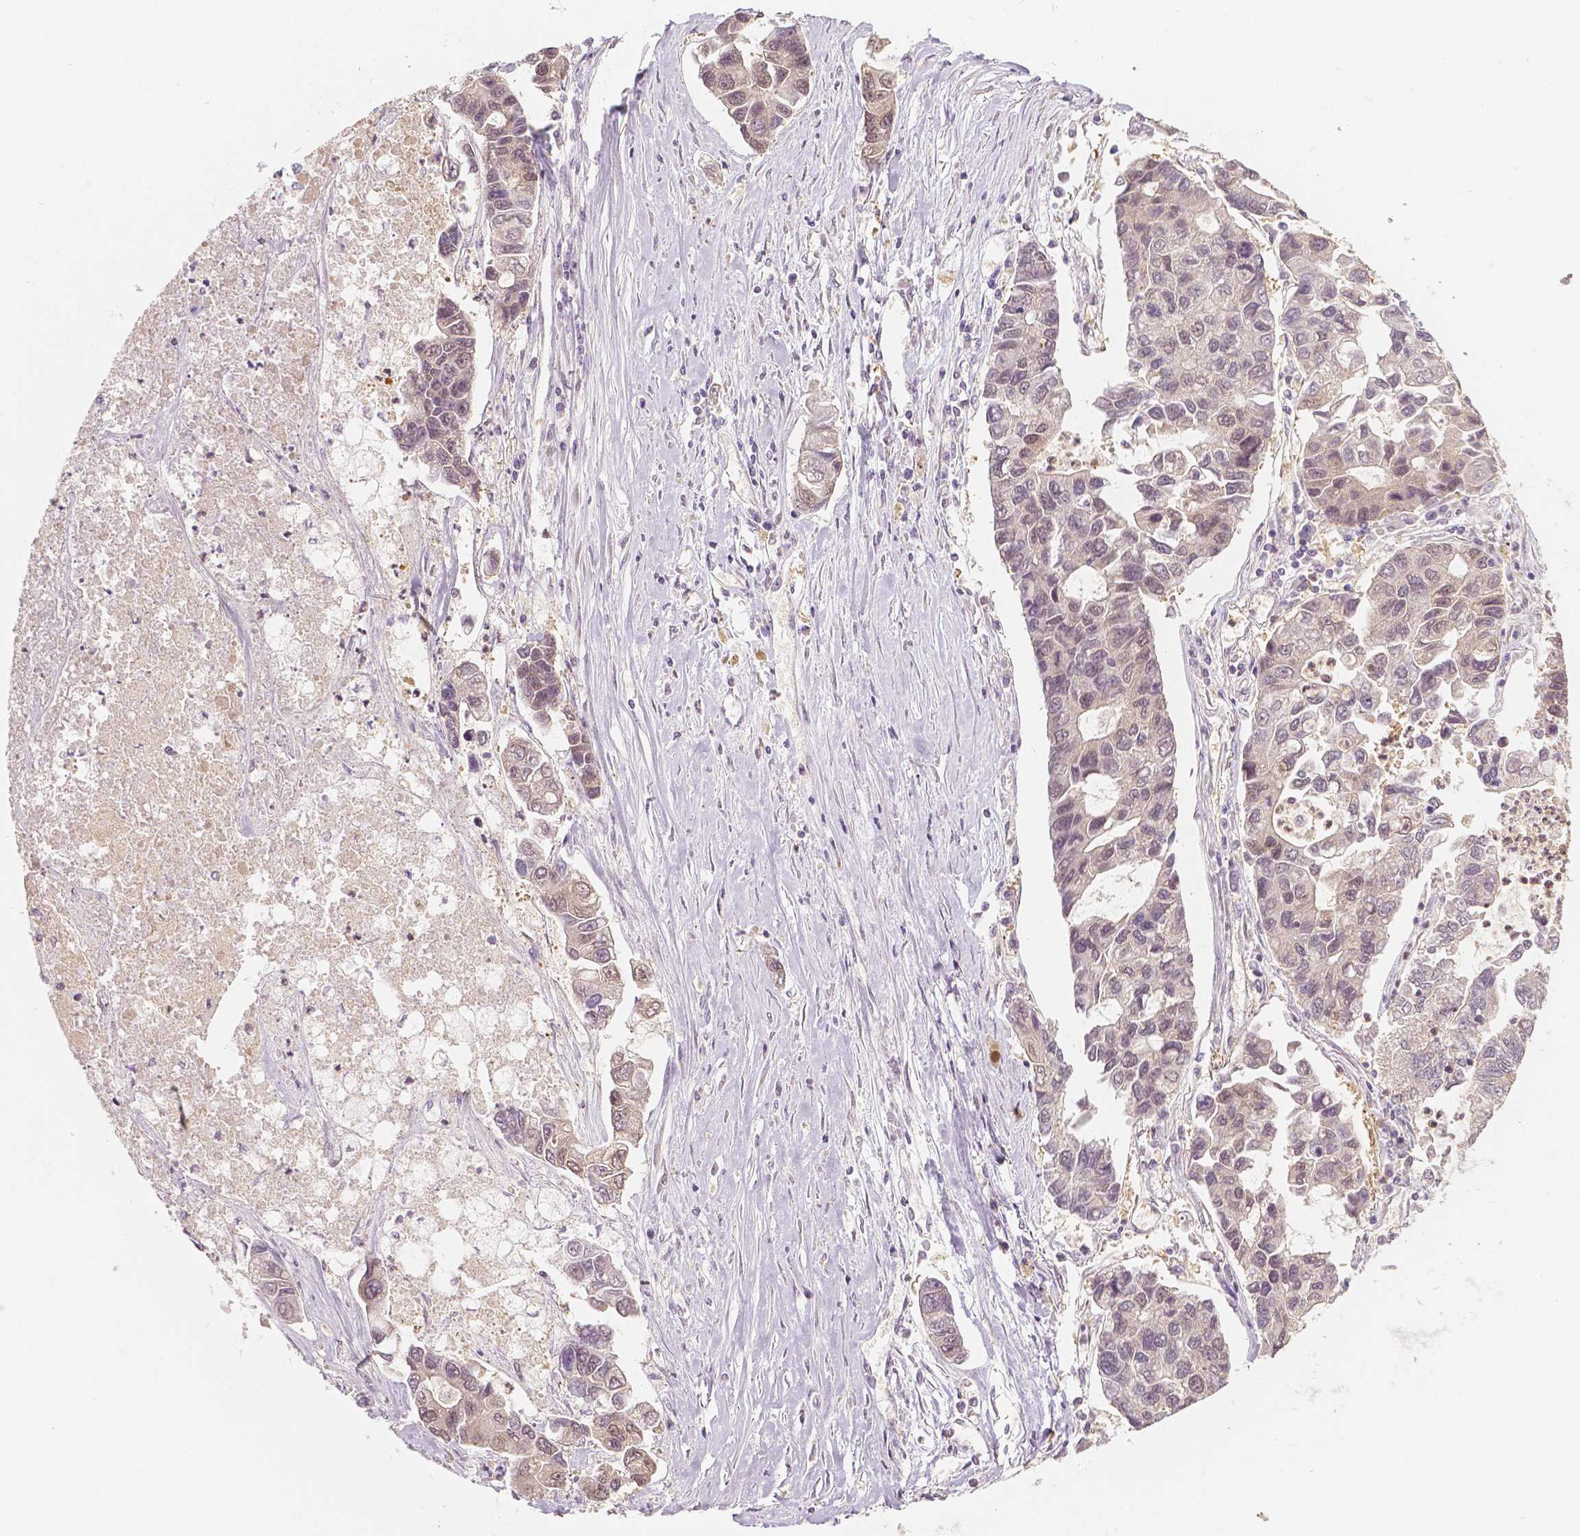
{"staining": {"intensity": "weak", "quantity": "<25%", "location": "nuclear"}, "tissue": "lung cancer", "cell_type": "Tumor cells", "image_type": "cancer", "snomed": [{"axis": "morphology", "description": "Adenocarcinoma, NOS"}, {"axis": "topography", "description": "Bronchus"}, {"axis": "topography", "description": "Lung"}], "caption": "There is no significant expression in tumor cells of lung cancer. (DAB immunohistochemistry (IHC) with hematoxylin counter stain).", "gene": "NAPRT", "patient": {"sex": "female", "age": 51}}